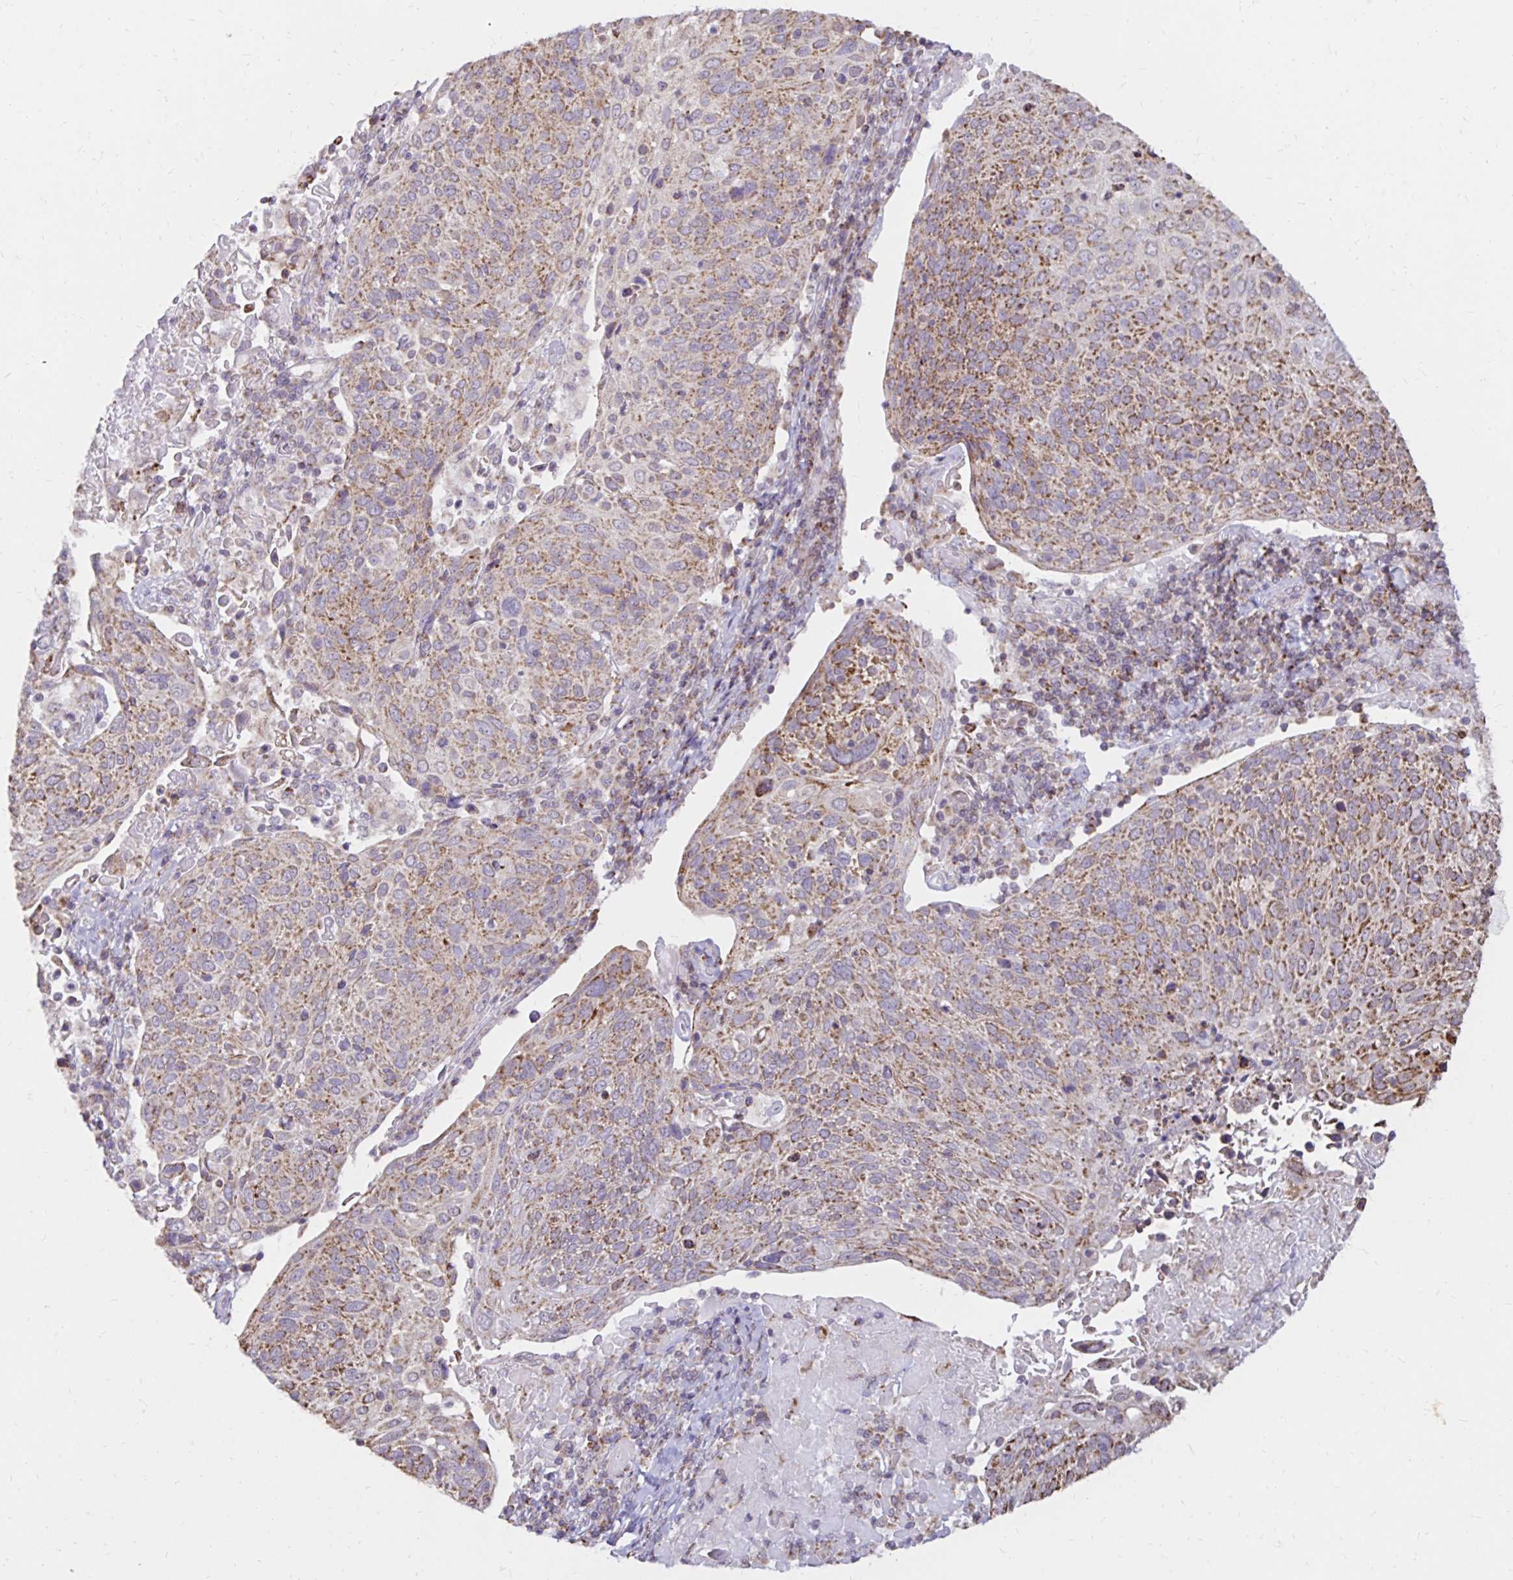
{"staining": {"intensity": "moderate", "quantity": "25%-75%", "location": "cytoplasmic/membranous"}, "tissue": "cervical cancer", "cell_type": "Tumor cells", "image_type": "cancer", "snomed": [{"axis": "morphology", "description": "Squamous cell carcinoma, NOS"}, {"axis": "topography", "description": "Cervix"}], "caption": "Immunohistochemical staining of cervical cancer (squamous cell carcinoma) exhibits medium levels of moderate cytoplasmic/membranous positivity in approximately 25%-75% of tumor cells.", "gene": "IER3", "patient": {"sex": "female", "age": 61}}